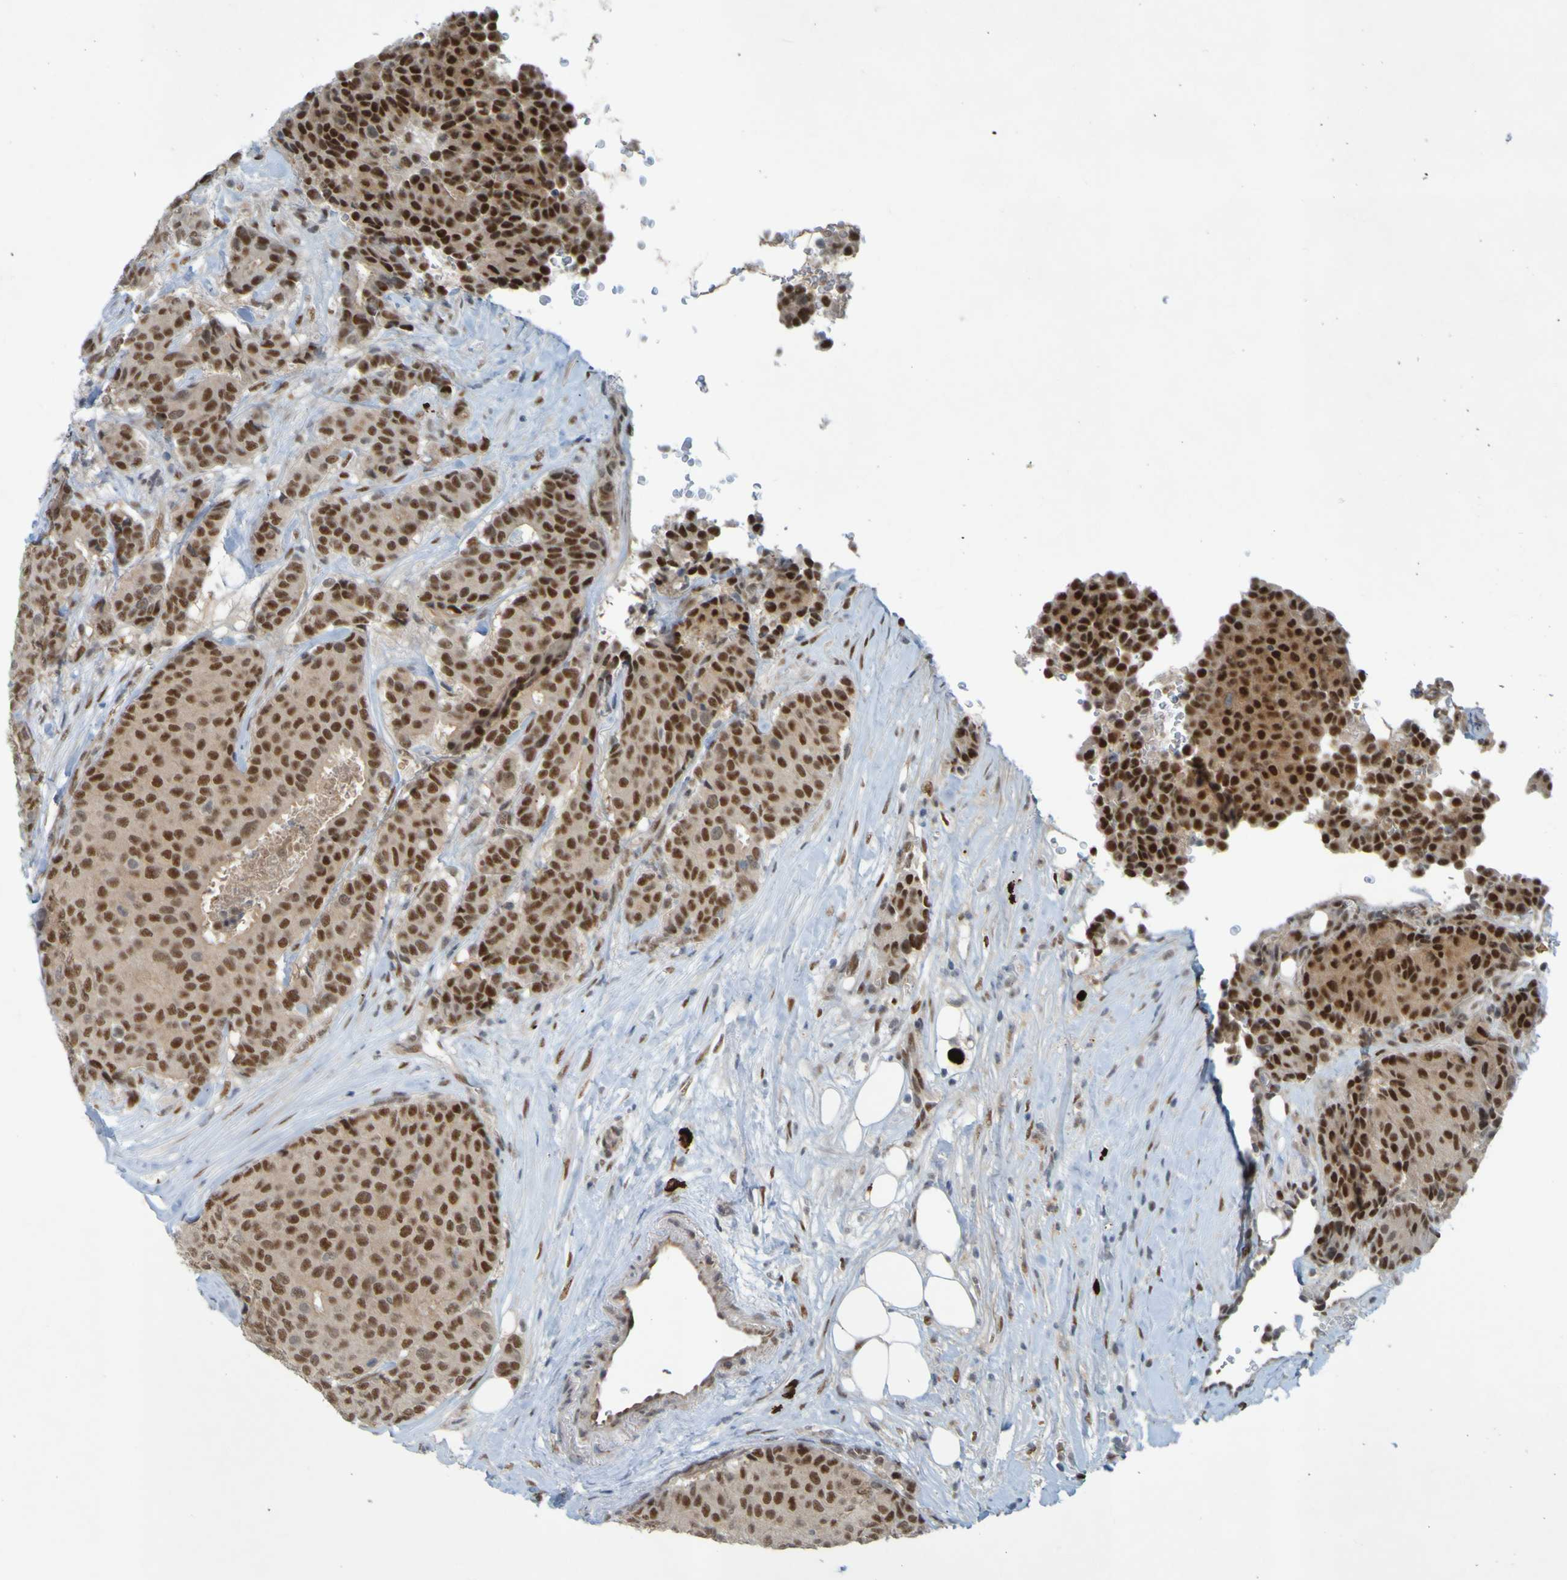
{"staining": {"intensity": "strong", "quantity": ">75%", "location": "cytoplasmic/membranous,nuclear"}, "tissue": "breast cancer", "cell_type": "Tumor cells", "image_type": "cancer", "snomed": [{"axis": "morphology", "description": "Duct carcinoma"}, {"axis": "topography", "description": "Breast"}], "caption": "DAB (3,3'-diaminobenzidine) immunohistochemical staining of human breast cancer shows strong cytoplasmic/membranous and nuclear protein expression in approximately >75% of tumor cells.", "gene": "MCPH1", "patient": {"sex": "female", "age": 75}}